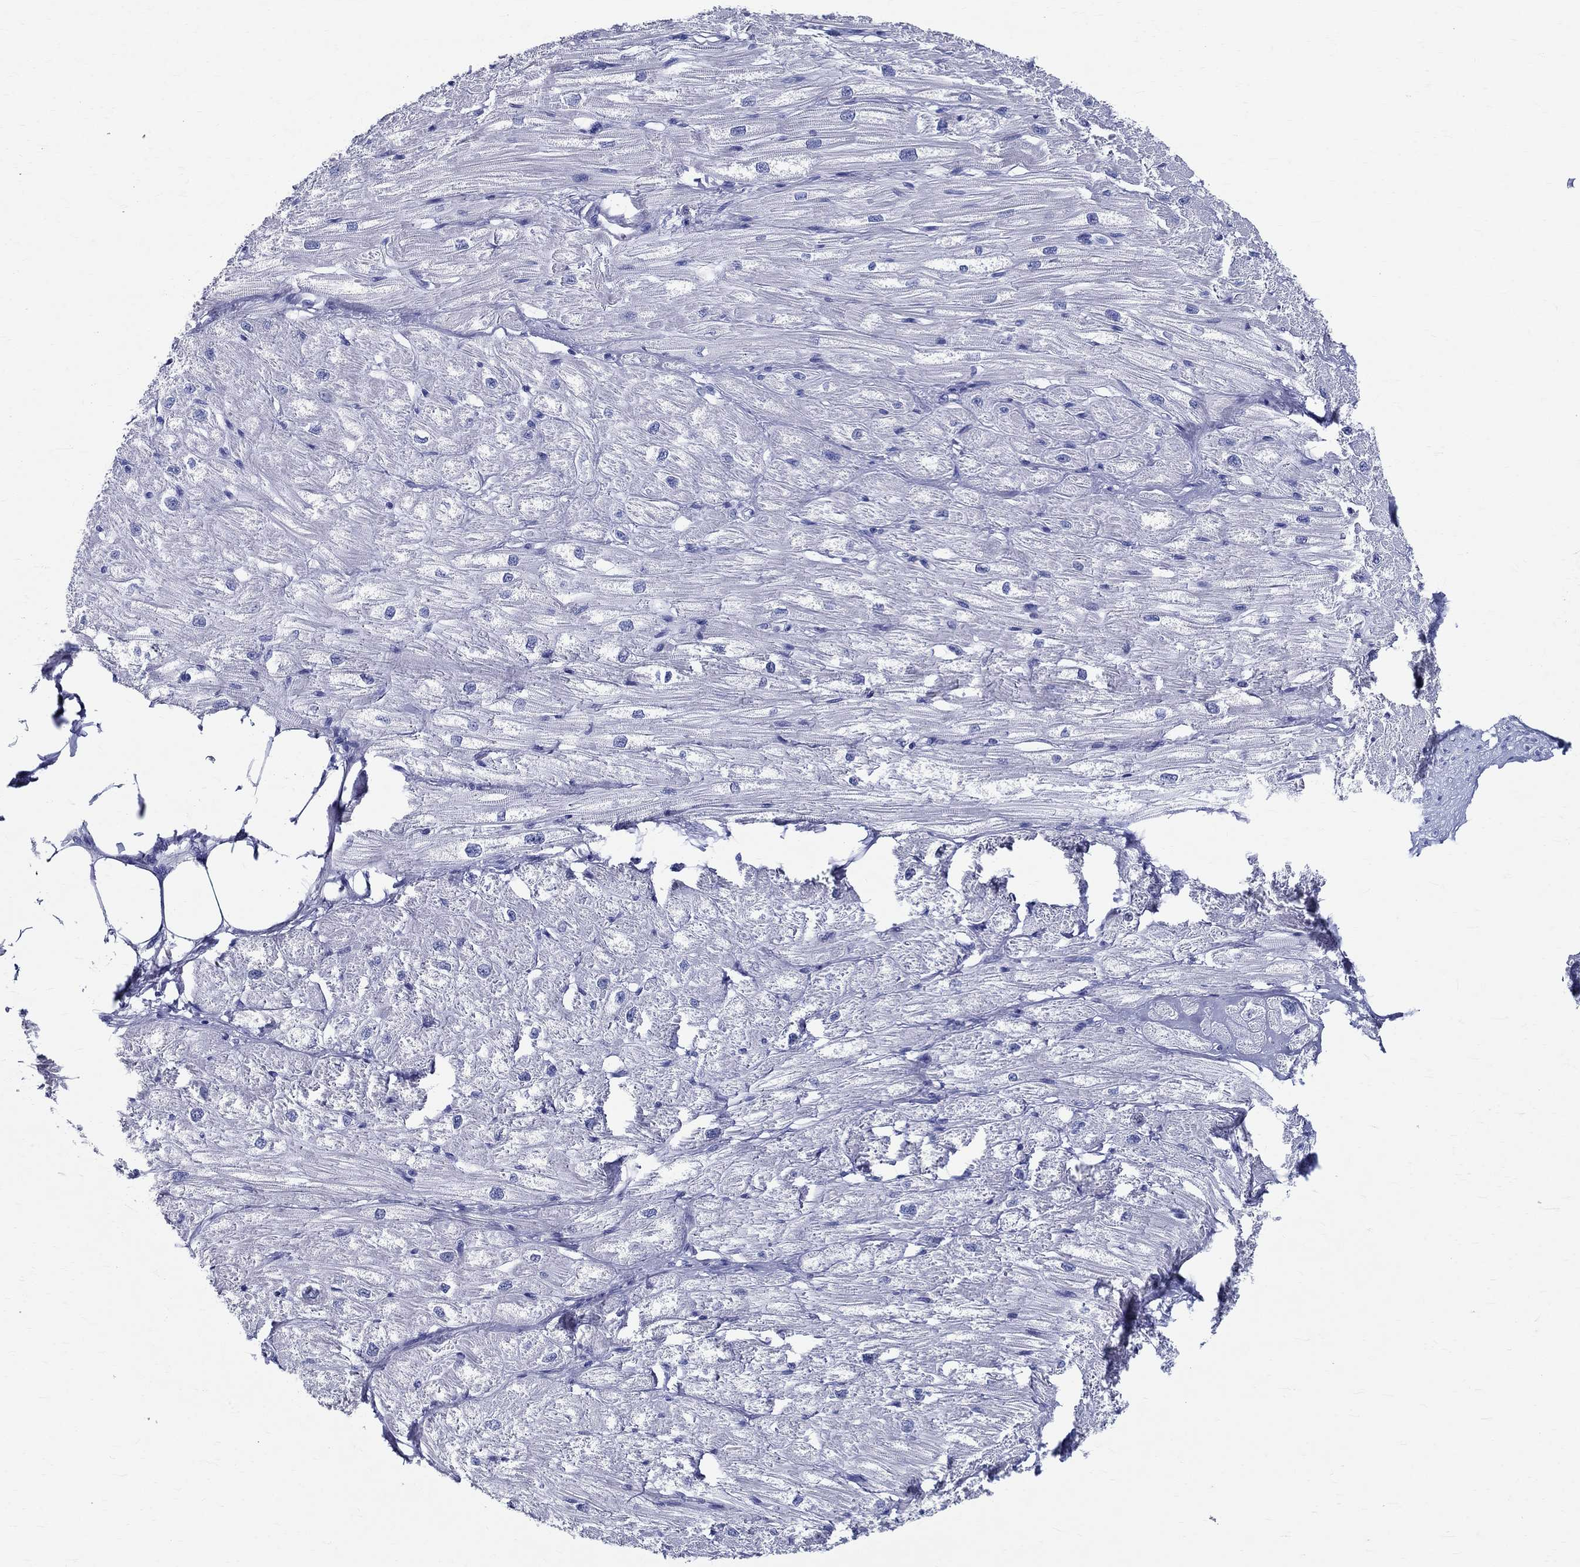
{"staining": {"intensity": "negative", "quantity": "none", "location": "none"}, "tissue": "heart muscle", "cell_type": "Cardiomyocytes", "image_type": "normal", "snomed": [{"axis": "morphology", "description": "Normal tissue, NOS"}, {"axis": "topography", "description": "Heart"}], "caption": "A photomicrograph of heart muscle stained for a protein shows no brown staining in cardiomyocytes.", "gene": "BSPRY", "patient": {"sex": "male", "age": 57}}